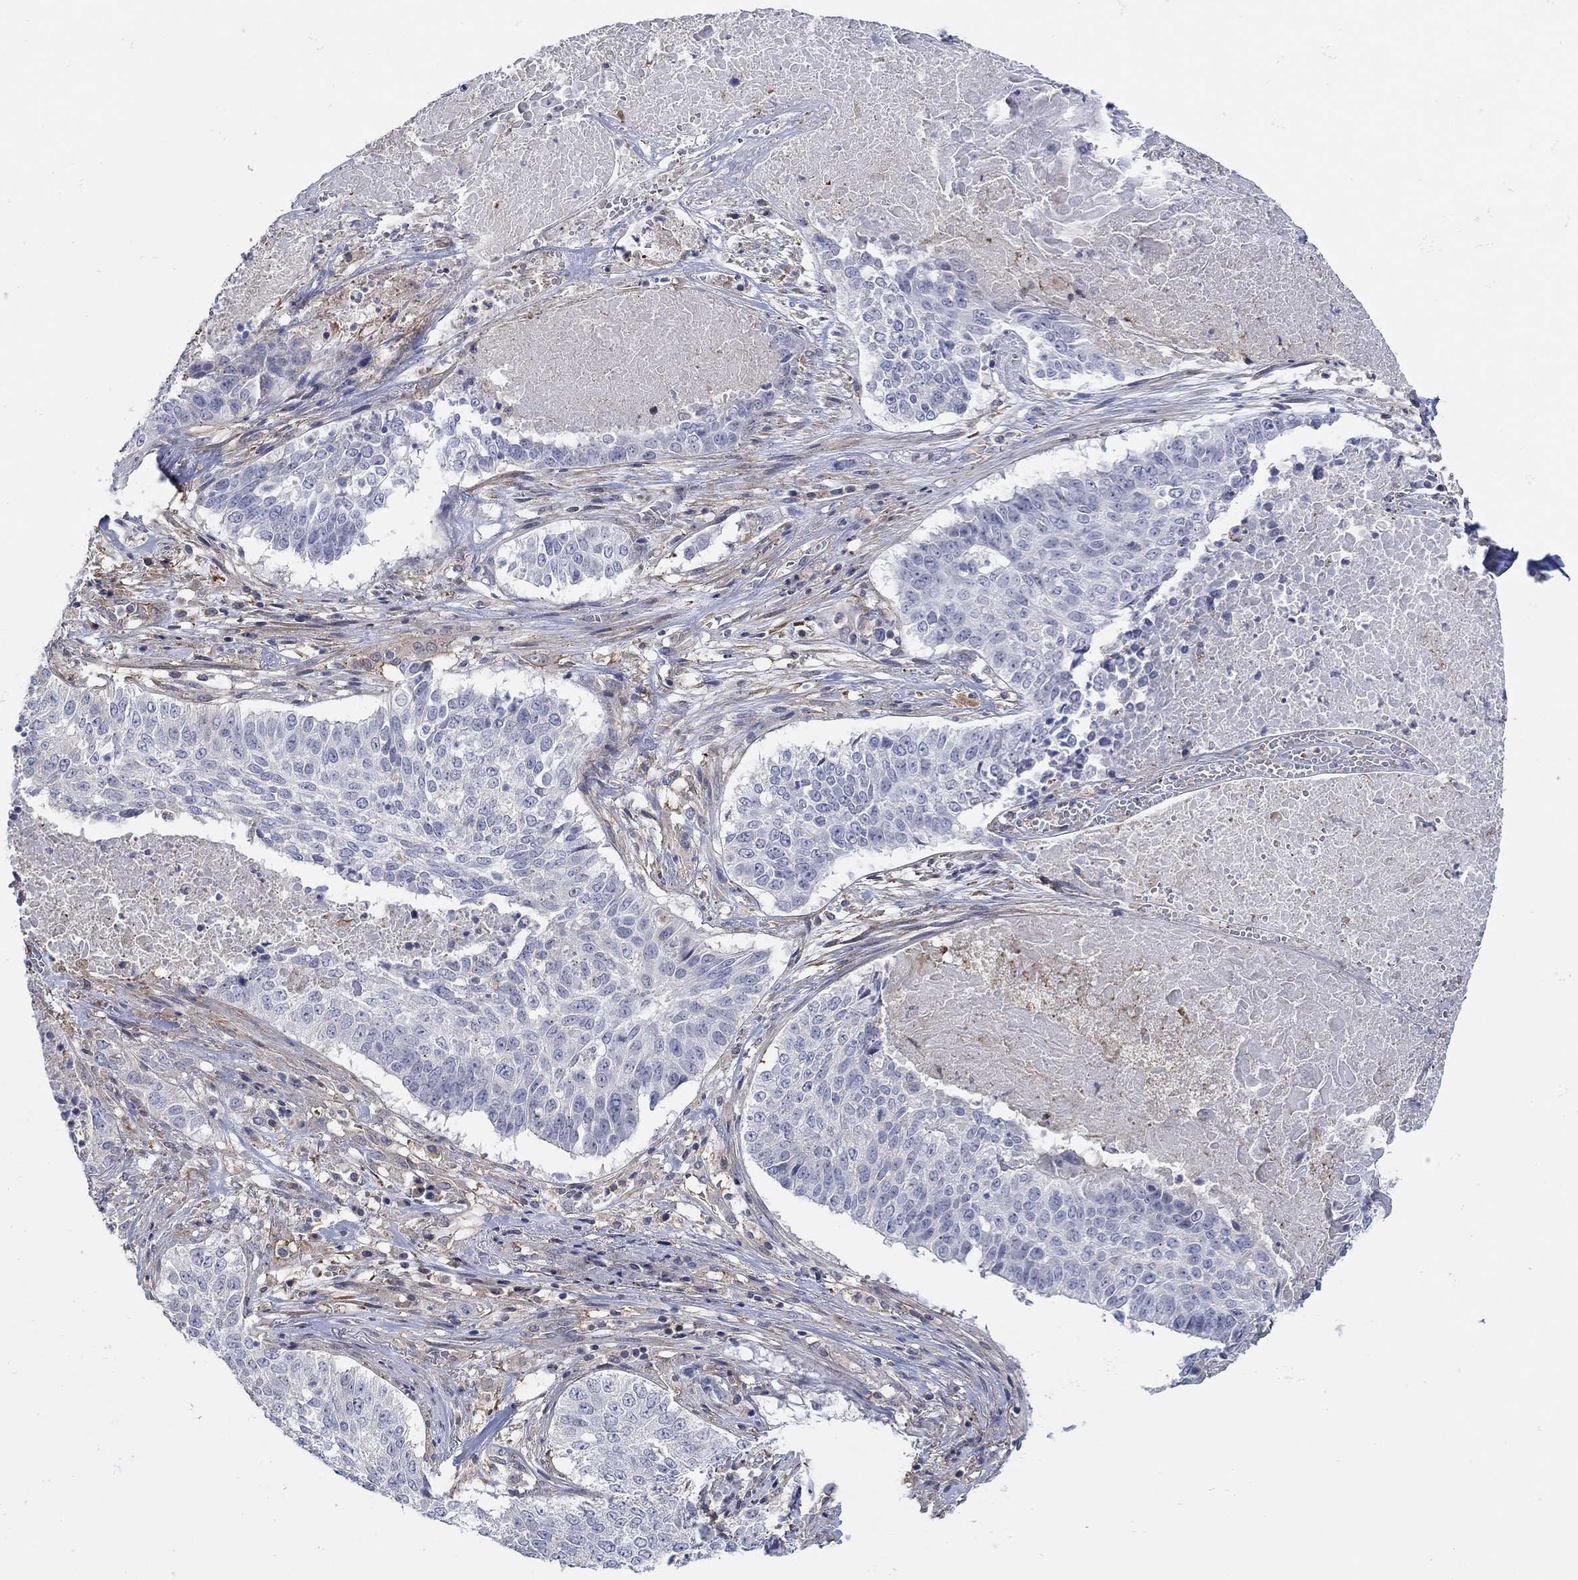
{"staining": {"intensity": "negative", "quantity": "none", "location": "none"}, "tissue": "lung cancer", "cell_type": "Tumor cells", "image_type": "cancer", "snomed": [{"axis": "morphology", "description": "Squamous cell carcinoma, NOS"}, {"axis": "topography", "description": "Lung"}], "caption": "IHC micrograph of lung squamous cell carcinoma stained for a protein (brown), which shows no staining in tumor cells. (Stains: DAB (3,3'-diaminobenzidine) immunohistochemistry with hematoxylin counter stain, Microscopy: brightfield microscopy at high magnification).", "gene": "TEKT3", "patient": {"sex": "male", "age": 64}}